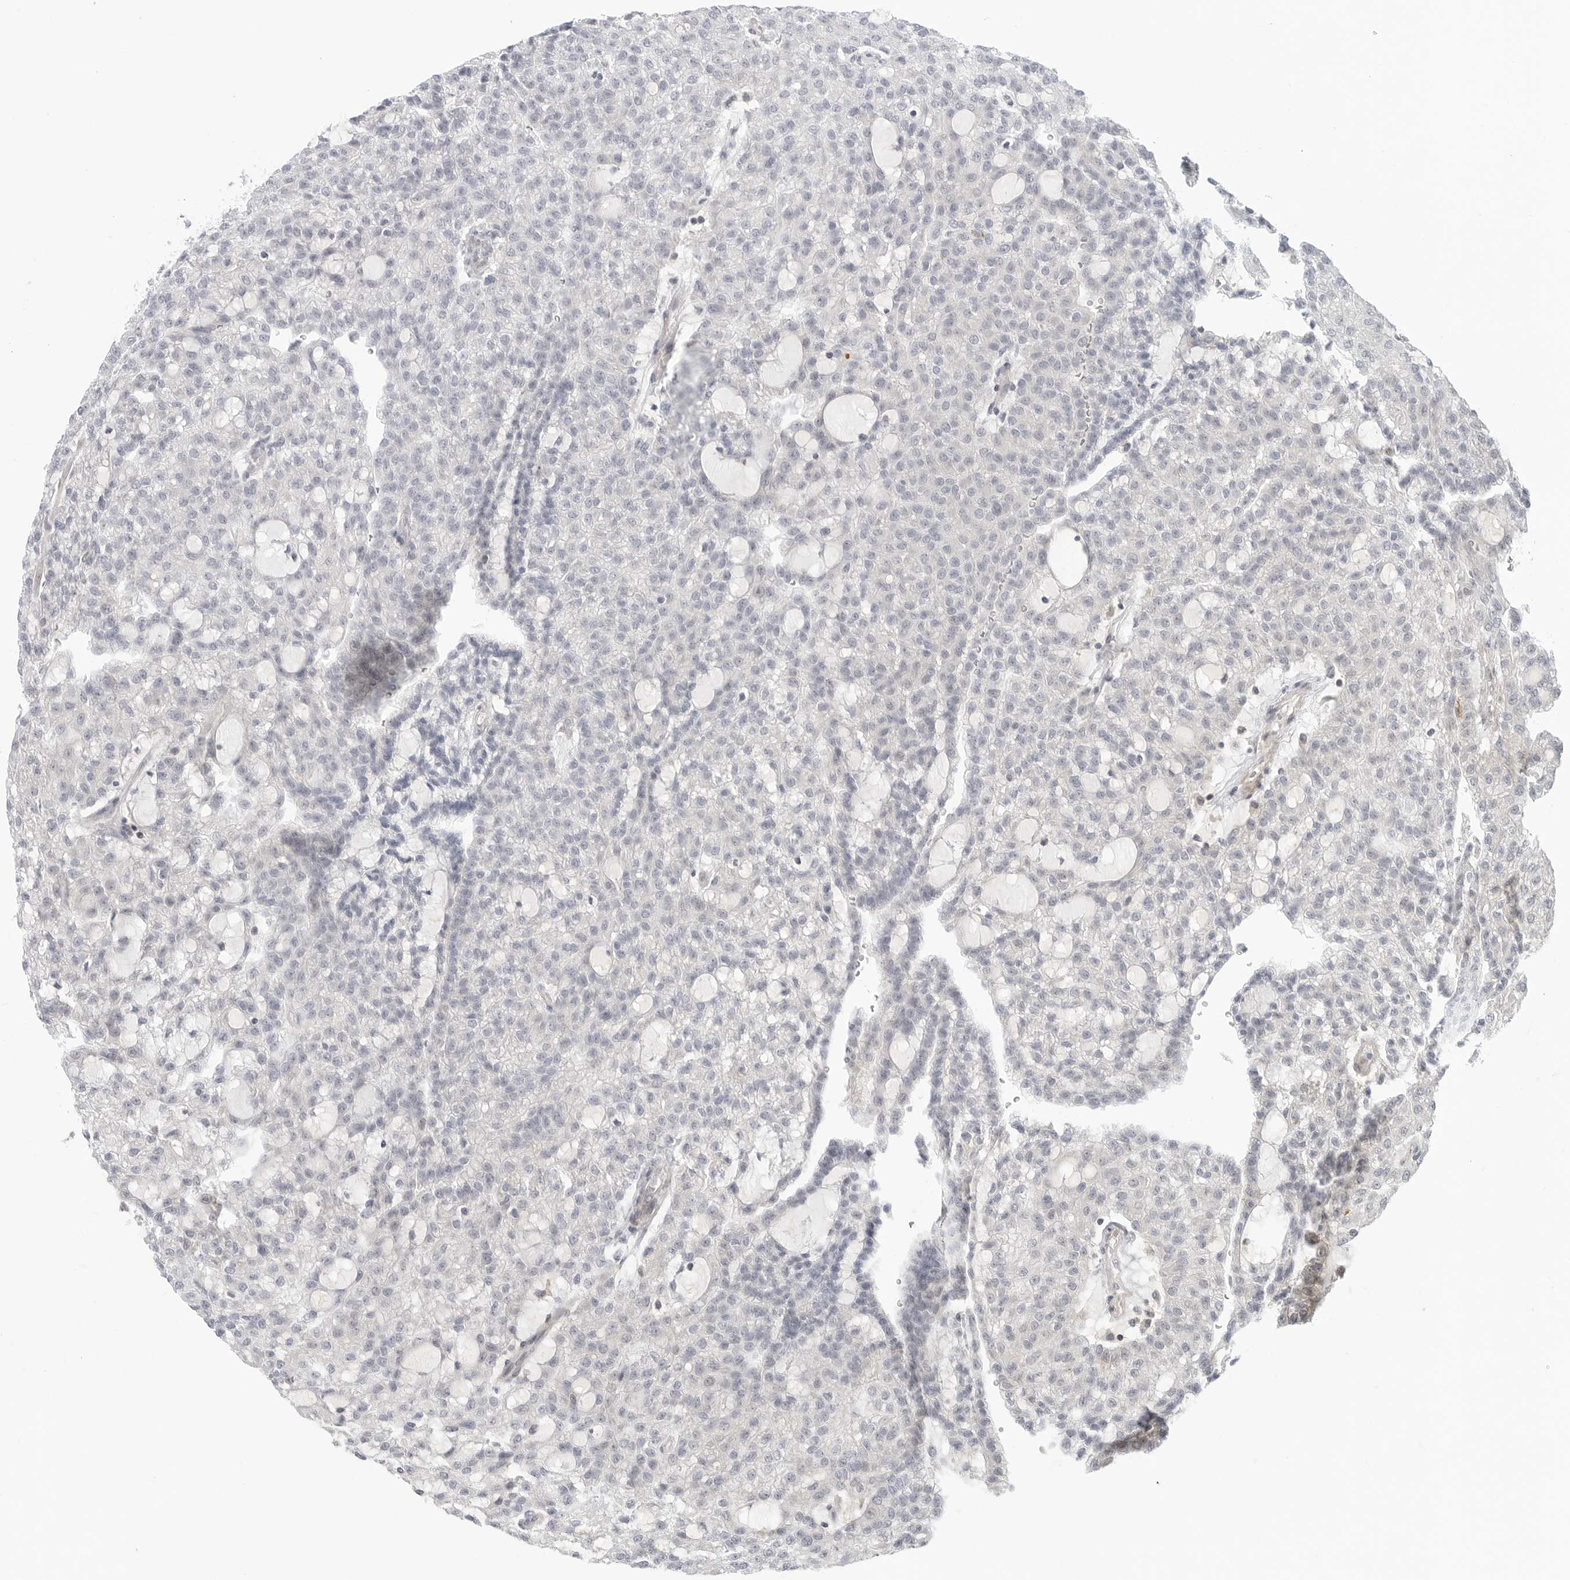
{"staining": {"intensity": "negative", "quantity": "none", "location": "none"}, "tissue": "renal cancer", "cell_type": "Tumor cells", "image_type": "cancer", "snomed": [{"axis": "morphology", "description": "Adenocarcinoma, NOS"}, {"axis": "topography", "description": "Kidney"}], "caption": "Immunohistochemical staining of renal adenocarcinoma displays no significant positivity in tumor cells.", "gene": "STXBP3", "patient": {"sex": "male", "age": 63}}